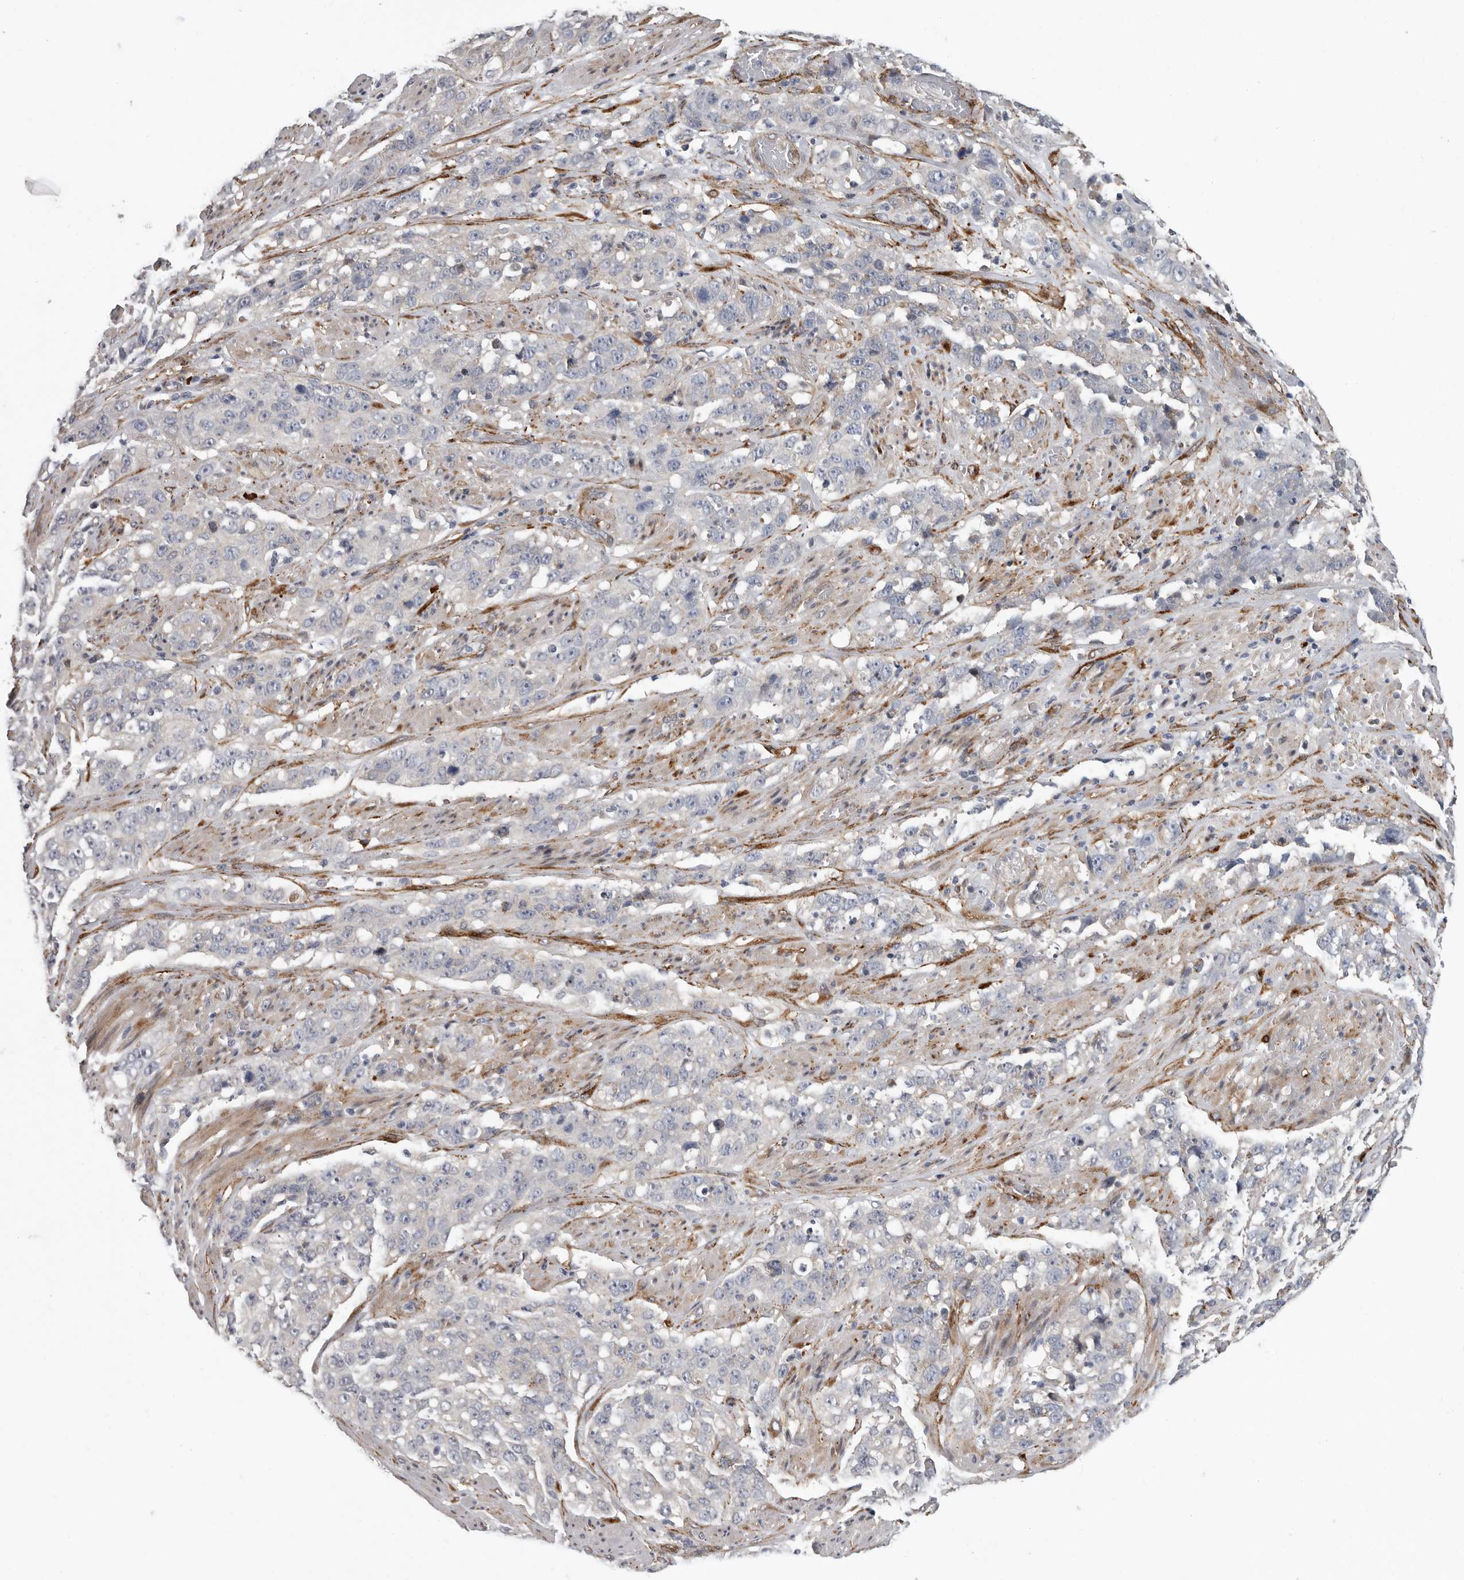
{"staining": {"intensity": "negative", "quantity": "none", "location": "none"}, "tissue": "stomach cancer", "cell_type": "Tumor cells", "image_type": "cancer", "snomed": [{"axis": "morphology", "description": "Adenocarcinoma, NOS"}, {"axis": "topography", "description": "Stomach"}], "caption": "Photomicrograph shows no significant protein staining in tumor cells of stomach cancer (adenocarcinoma).", "gene": "ATXN3L", "patient": {"sex": "male", "age": 48}}